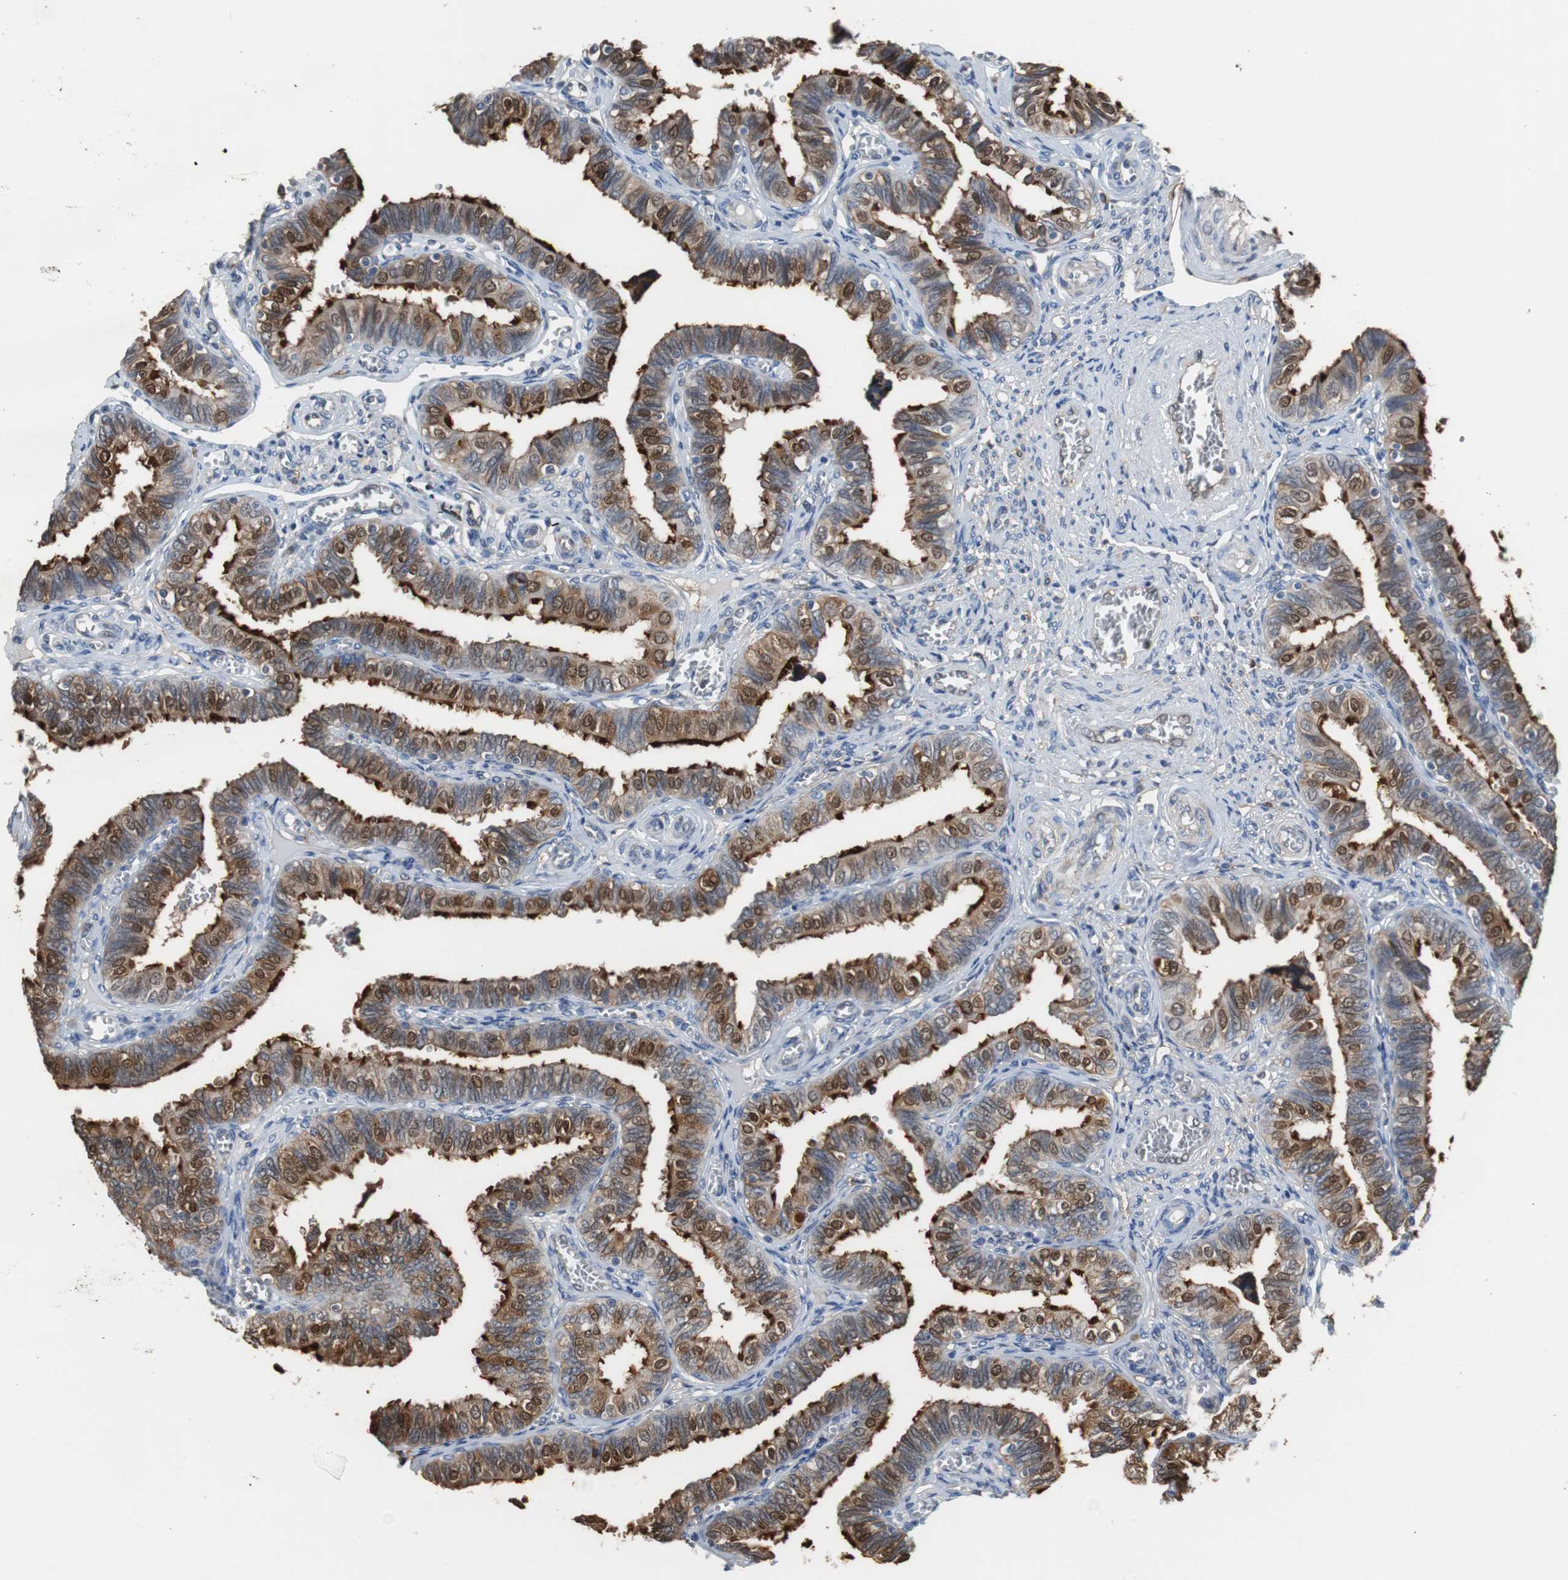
{"staining": {"intensity": "strong", "quantity": ">75%", "location": "cytoplasmic/membranous,nuclear"}, "tissue": "fallopian tube", "cell_type": "Glandular cells", "image_type": "normal", "snomed": [{"axis": "morphology", "description": "Normal tissue, NOS"}, {"axis": "topography", "description": "Fallopian tube"}], "caption": "Strong cytoplasmic/membranous,nuclear staining is seen in about >75% of glandular cells in normal fallopian tube.", "gene": "ANXA4", "patient": {"sex": "female", "age": 46}}